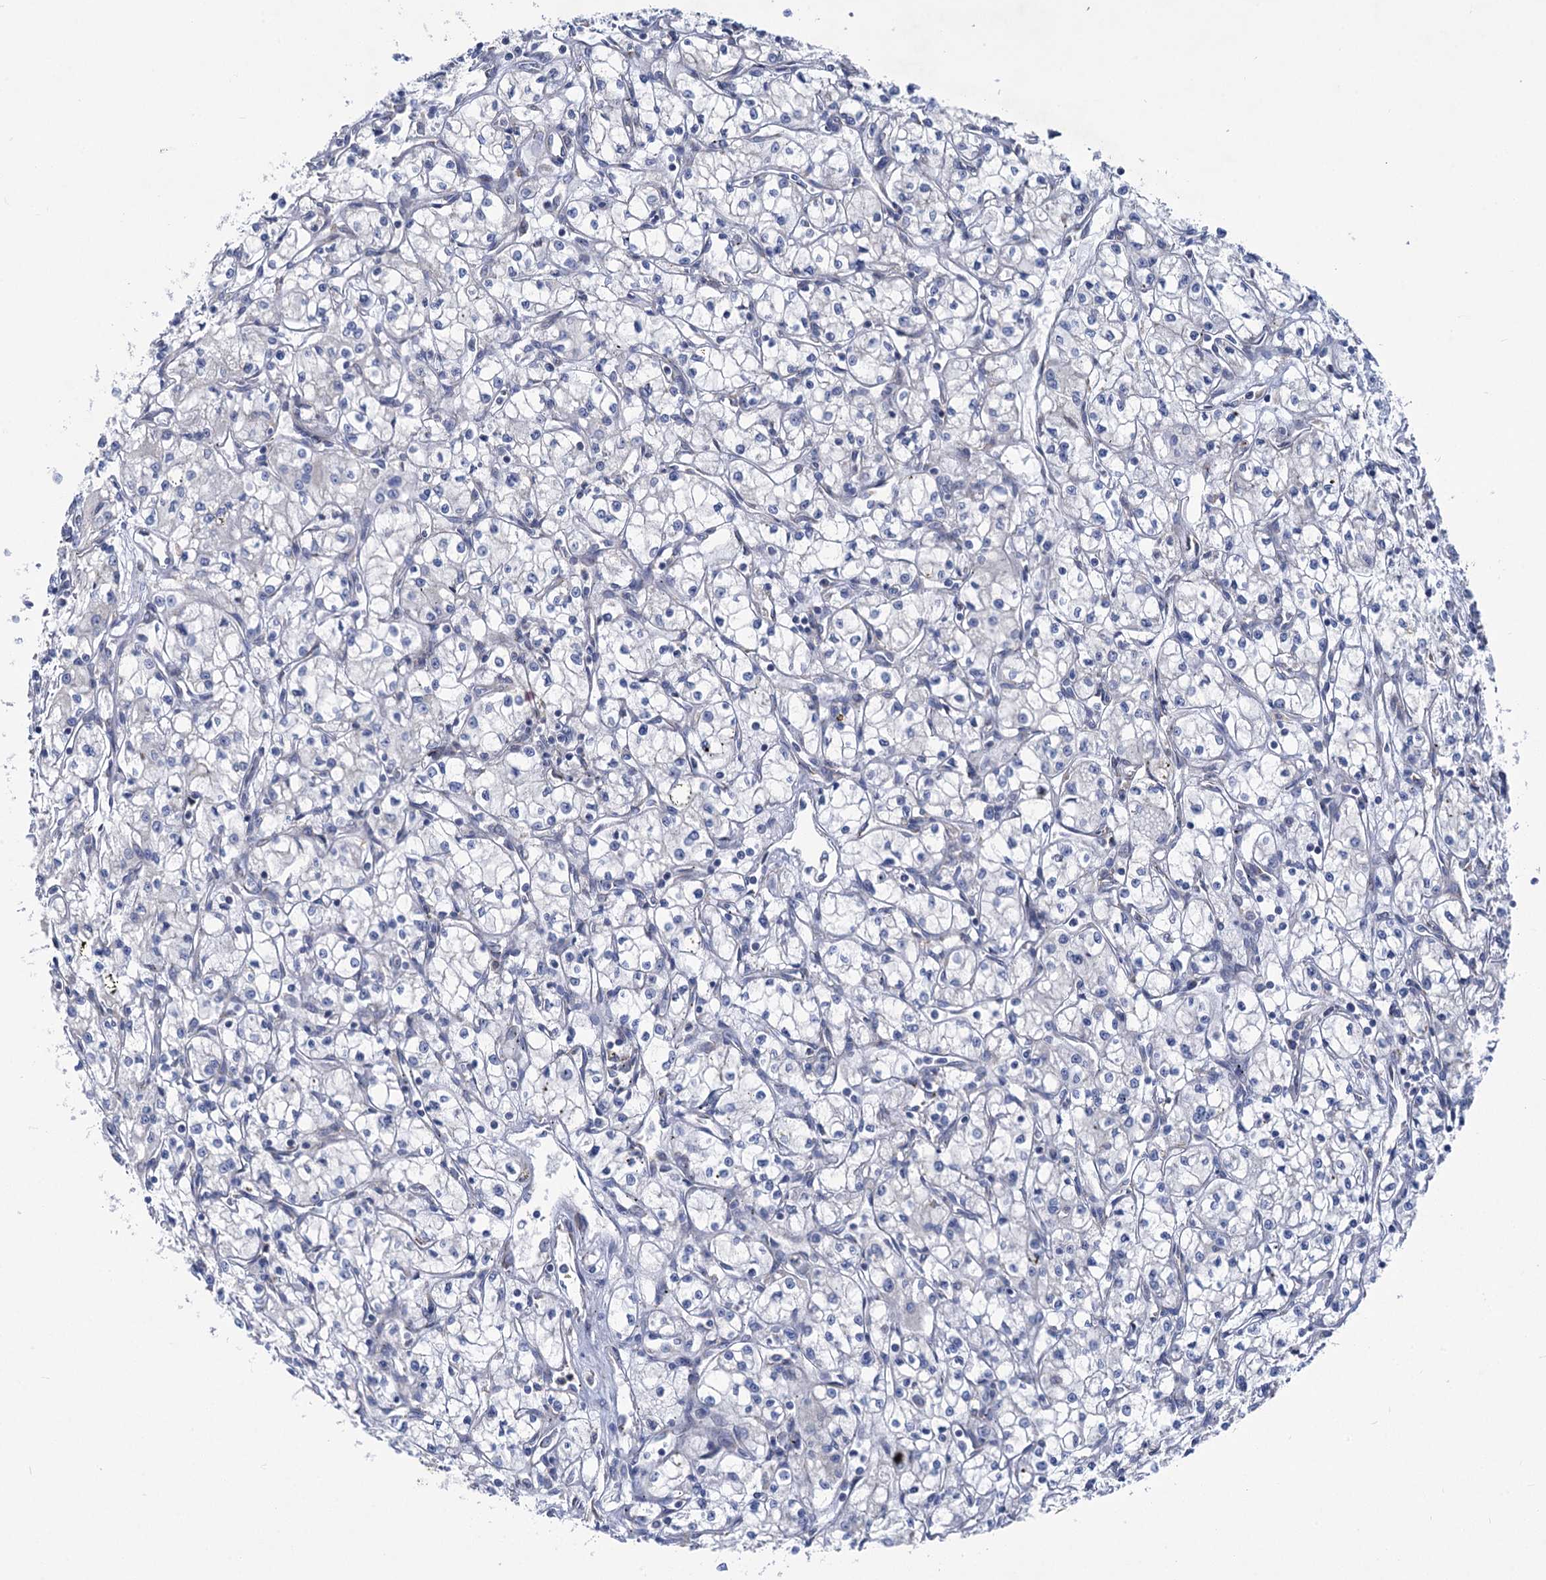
{"staining": {"intensity": "negative", "quantity": "none", "location": "none"}, "tissue": "renal cancer", "cell_type": "Tumor cells", "image_type": "cancer", "snomed": [{"axis": "morphology", "description": "Adenocarcinoma, NOS"}, {"axis": "topography", "description": "Kidney"}], "caption": "Immunohistochemistry (IHC) photomicrograph of adenocarcinoma (renal) stained for a protein (brown), which exhibits no staining in tumor cells.", "gene": "PRSS35", "patient": {"sex": "male", "age": 59}}